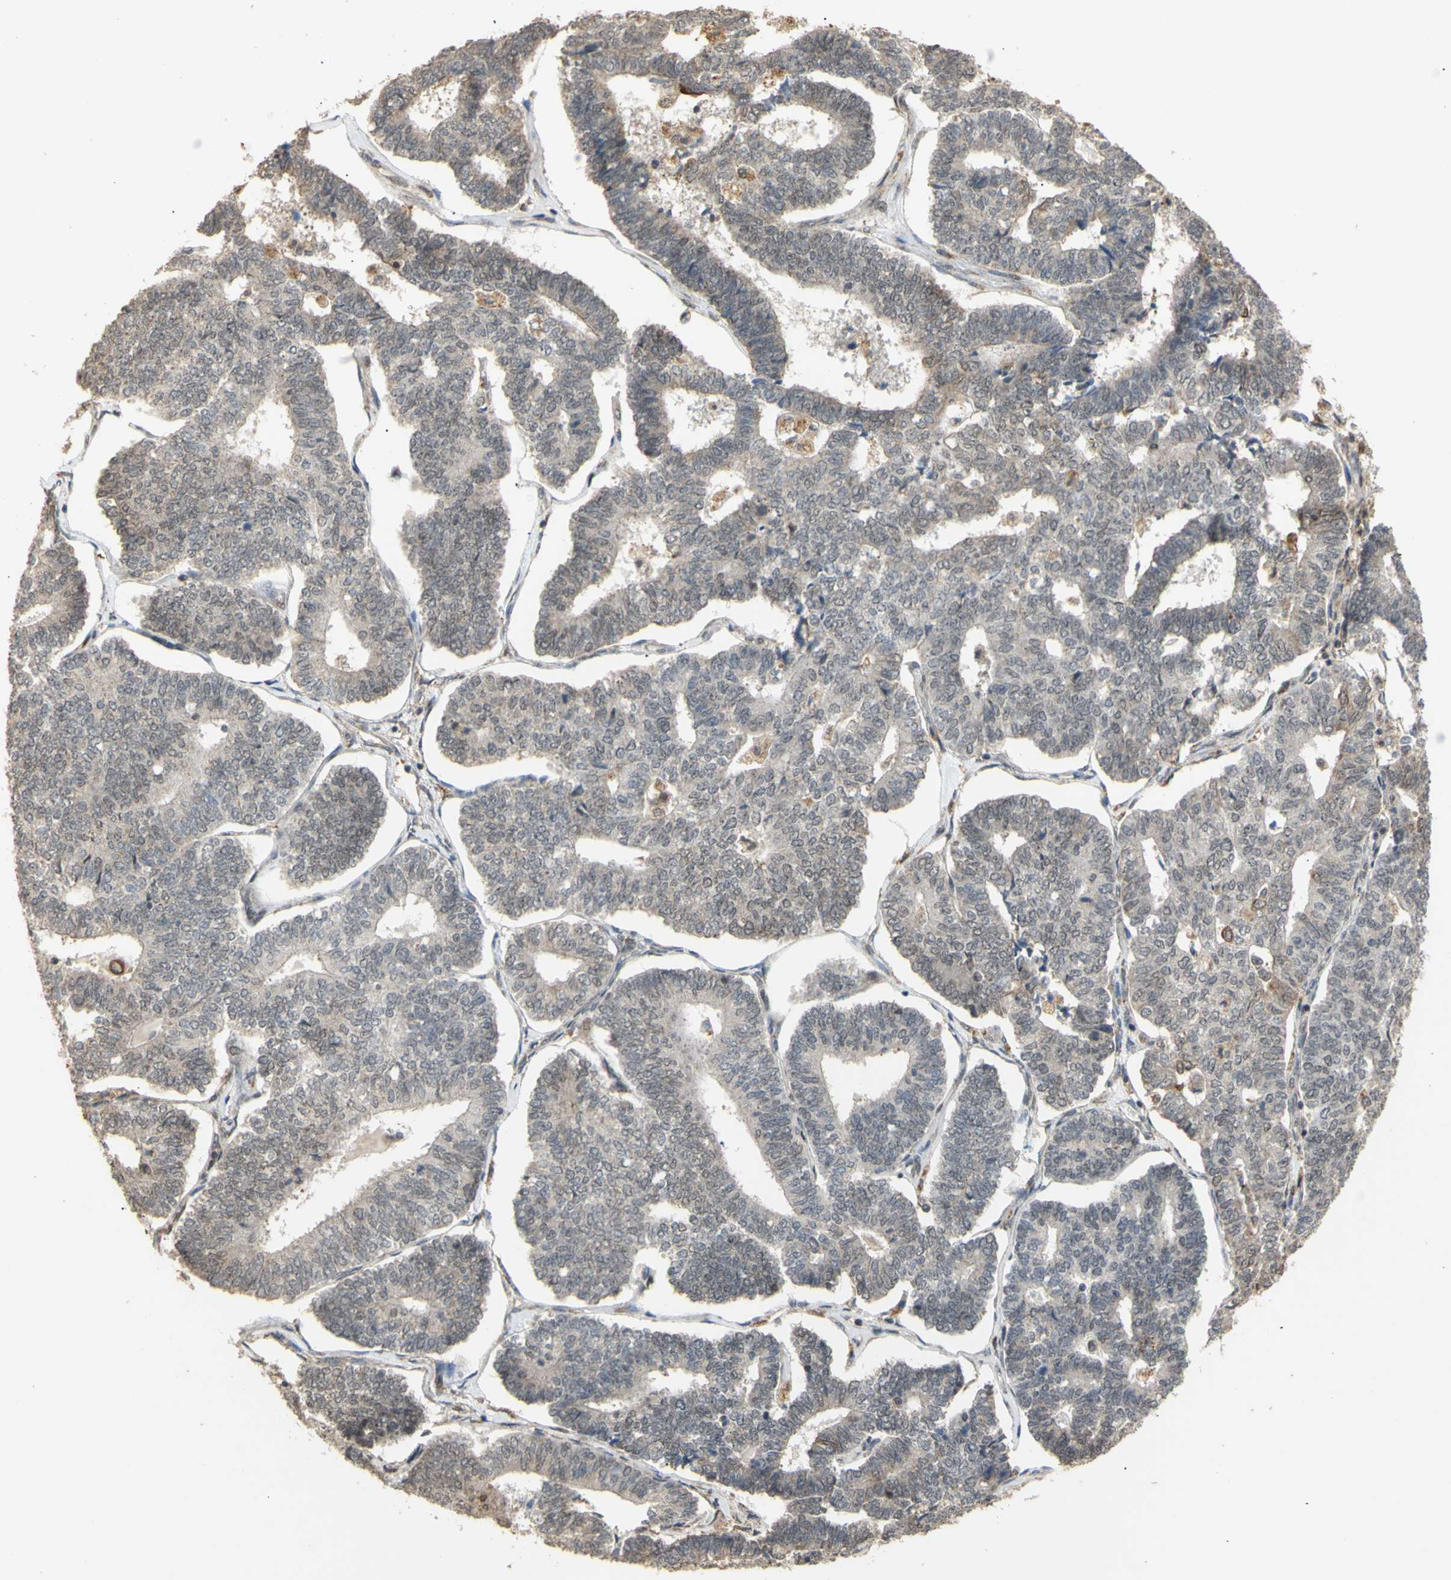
{"staining": {"intensity": "negative", "quantity": "none", "location": "none"}, "tissue": "endometrial cancer", "cell_type": "Tumor cells", "image_type": "cancer", "snomed": [{"axis": "morphology", "description": "Adenocarcinoma, NOS"}, {"axis": "topography", "description": "Endometrium"}], "caption": "An image of endometrial cancer (adenocarcinoma) stained for a protein reveals no brown staining in tumor cells.", "gene": "GTF2E2", "patient": {"sex": "female", "age": 70}}